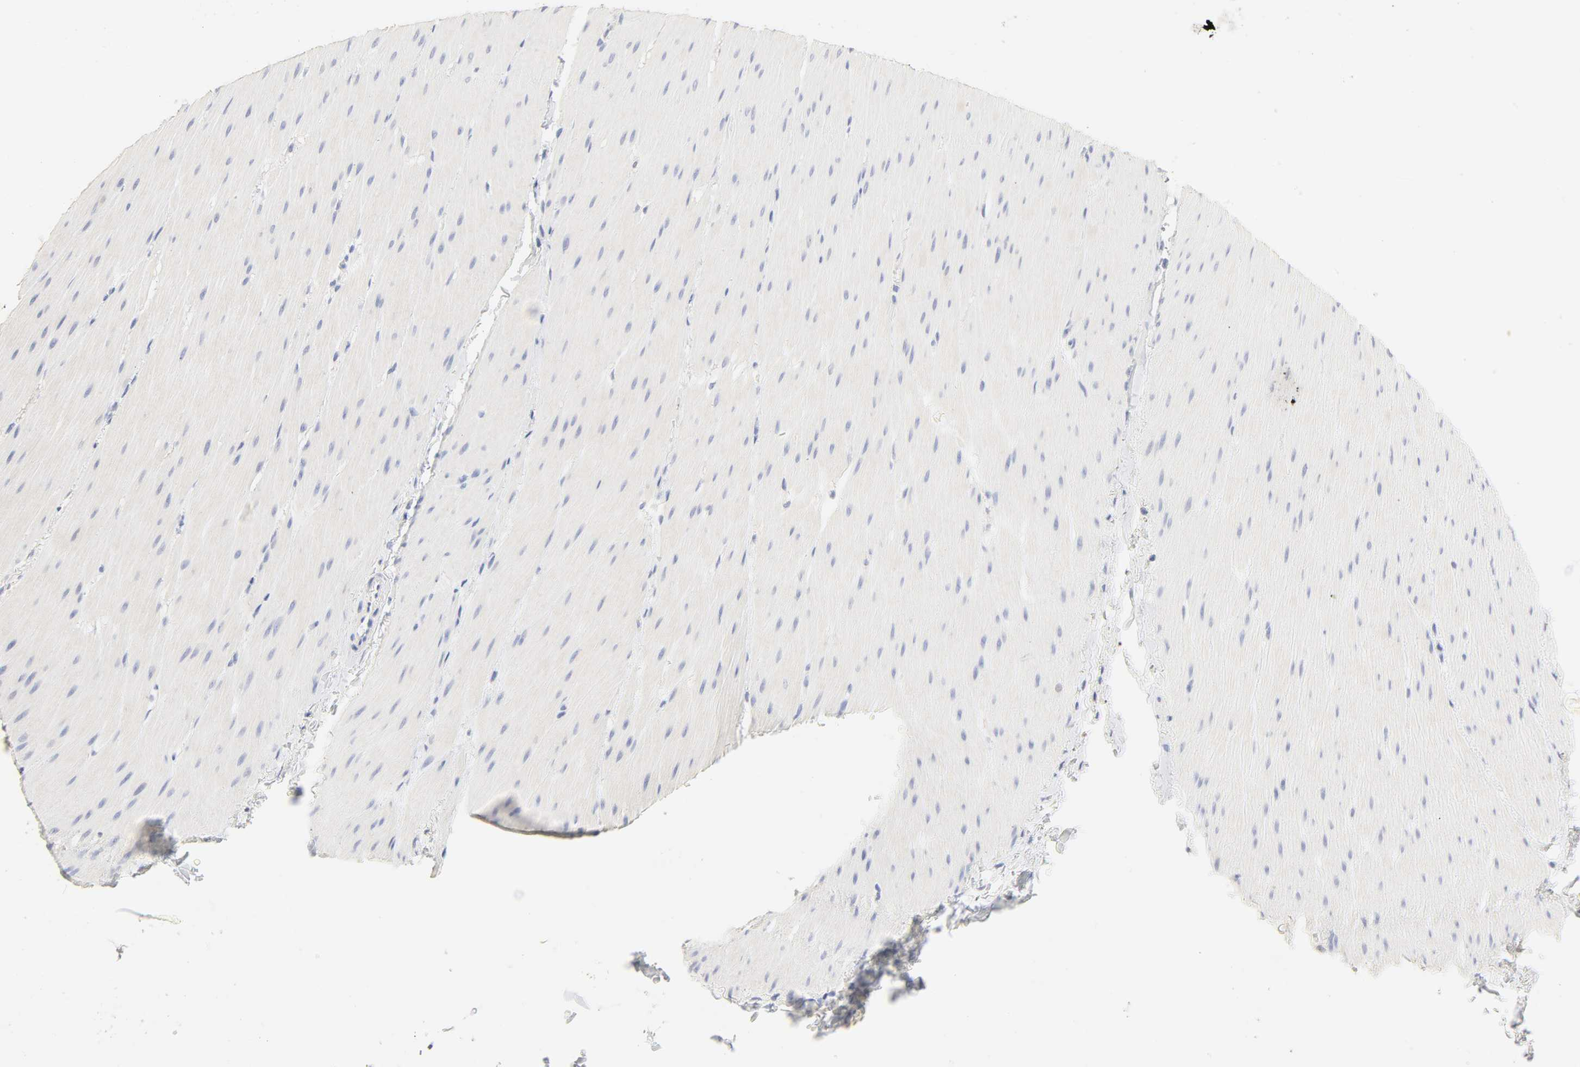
{"staining": {"intensity": "negative", "quantity": "none", "location": "none"}, "tissue": "smooth muscle", "cell_type": "Smooth muscle cells", "image_type": "normal", "snomed": [{"axis": "morphology", "description": "Normal tissue, NOS"}, {"axis": "topography", "description": "Smooth muscle"}, {"axis": "topography", "description": "Colon"}], "caption": "The IHC image has no significant staining in smooth muscle cells of smooth muscle.", "gene": "FCGBP", "patient": {"sex": "male", "age": 67}}